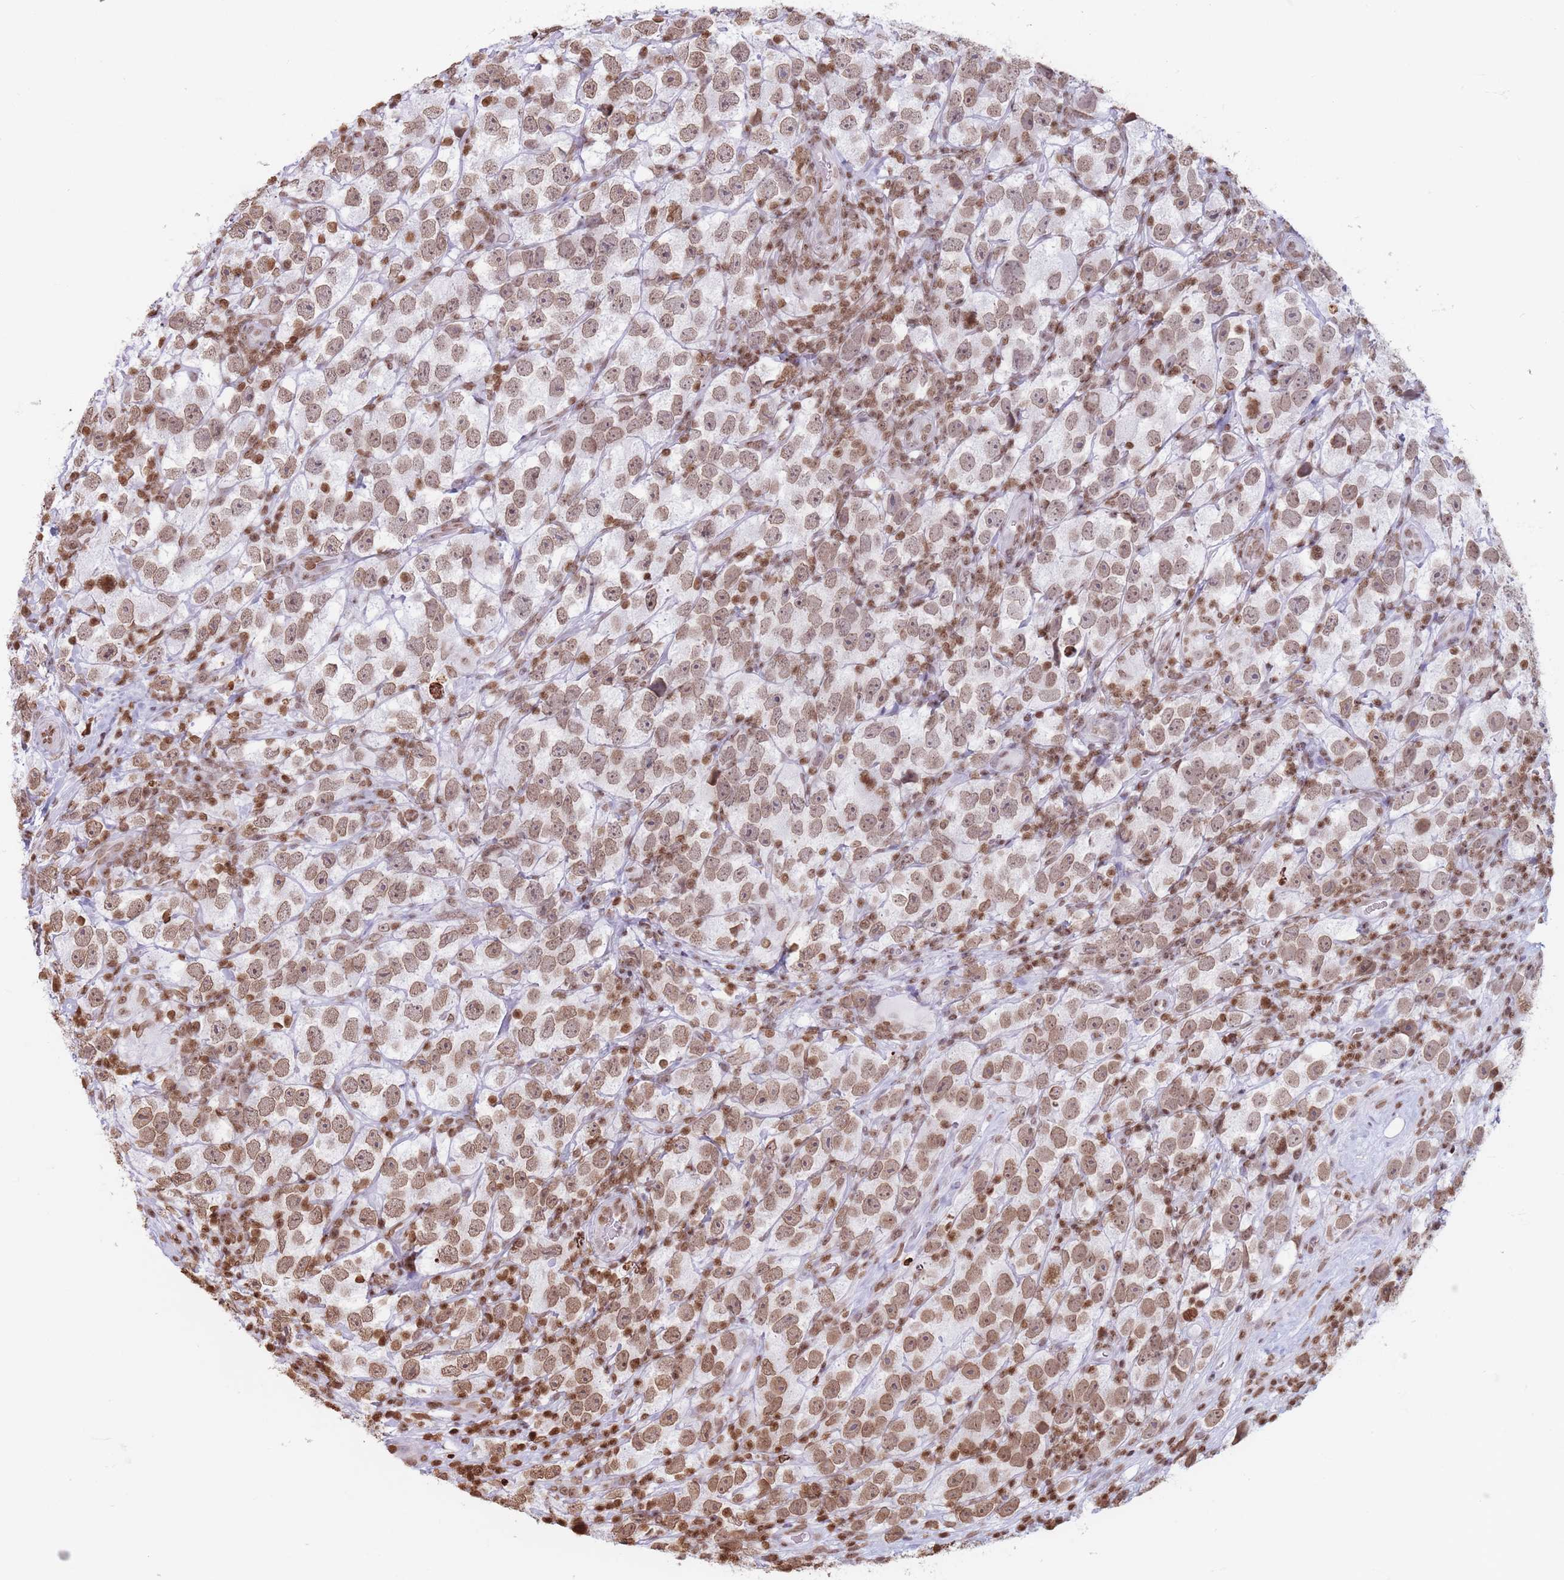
{"staining": {"intensity": "moderate", "quantity": ">75%", "location": "nuclear"}, "tissue": "testis cancer", "cell_type": "Tumor cells", "image_type": "cancer", "snomed": [{"axis": "morphology", "description": "Seminoma, NOS"}, {"axis": "topography", "description": "Testis"}], "caption": "A brown stain shows moderate nuclear staining of a protein in testis cancer (seminoma) tumor cells. (Brightfield microscopy of DAB IHC at high magnification).", "gene": "RYK", "patient": {"sex": "male", "age": 26}}